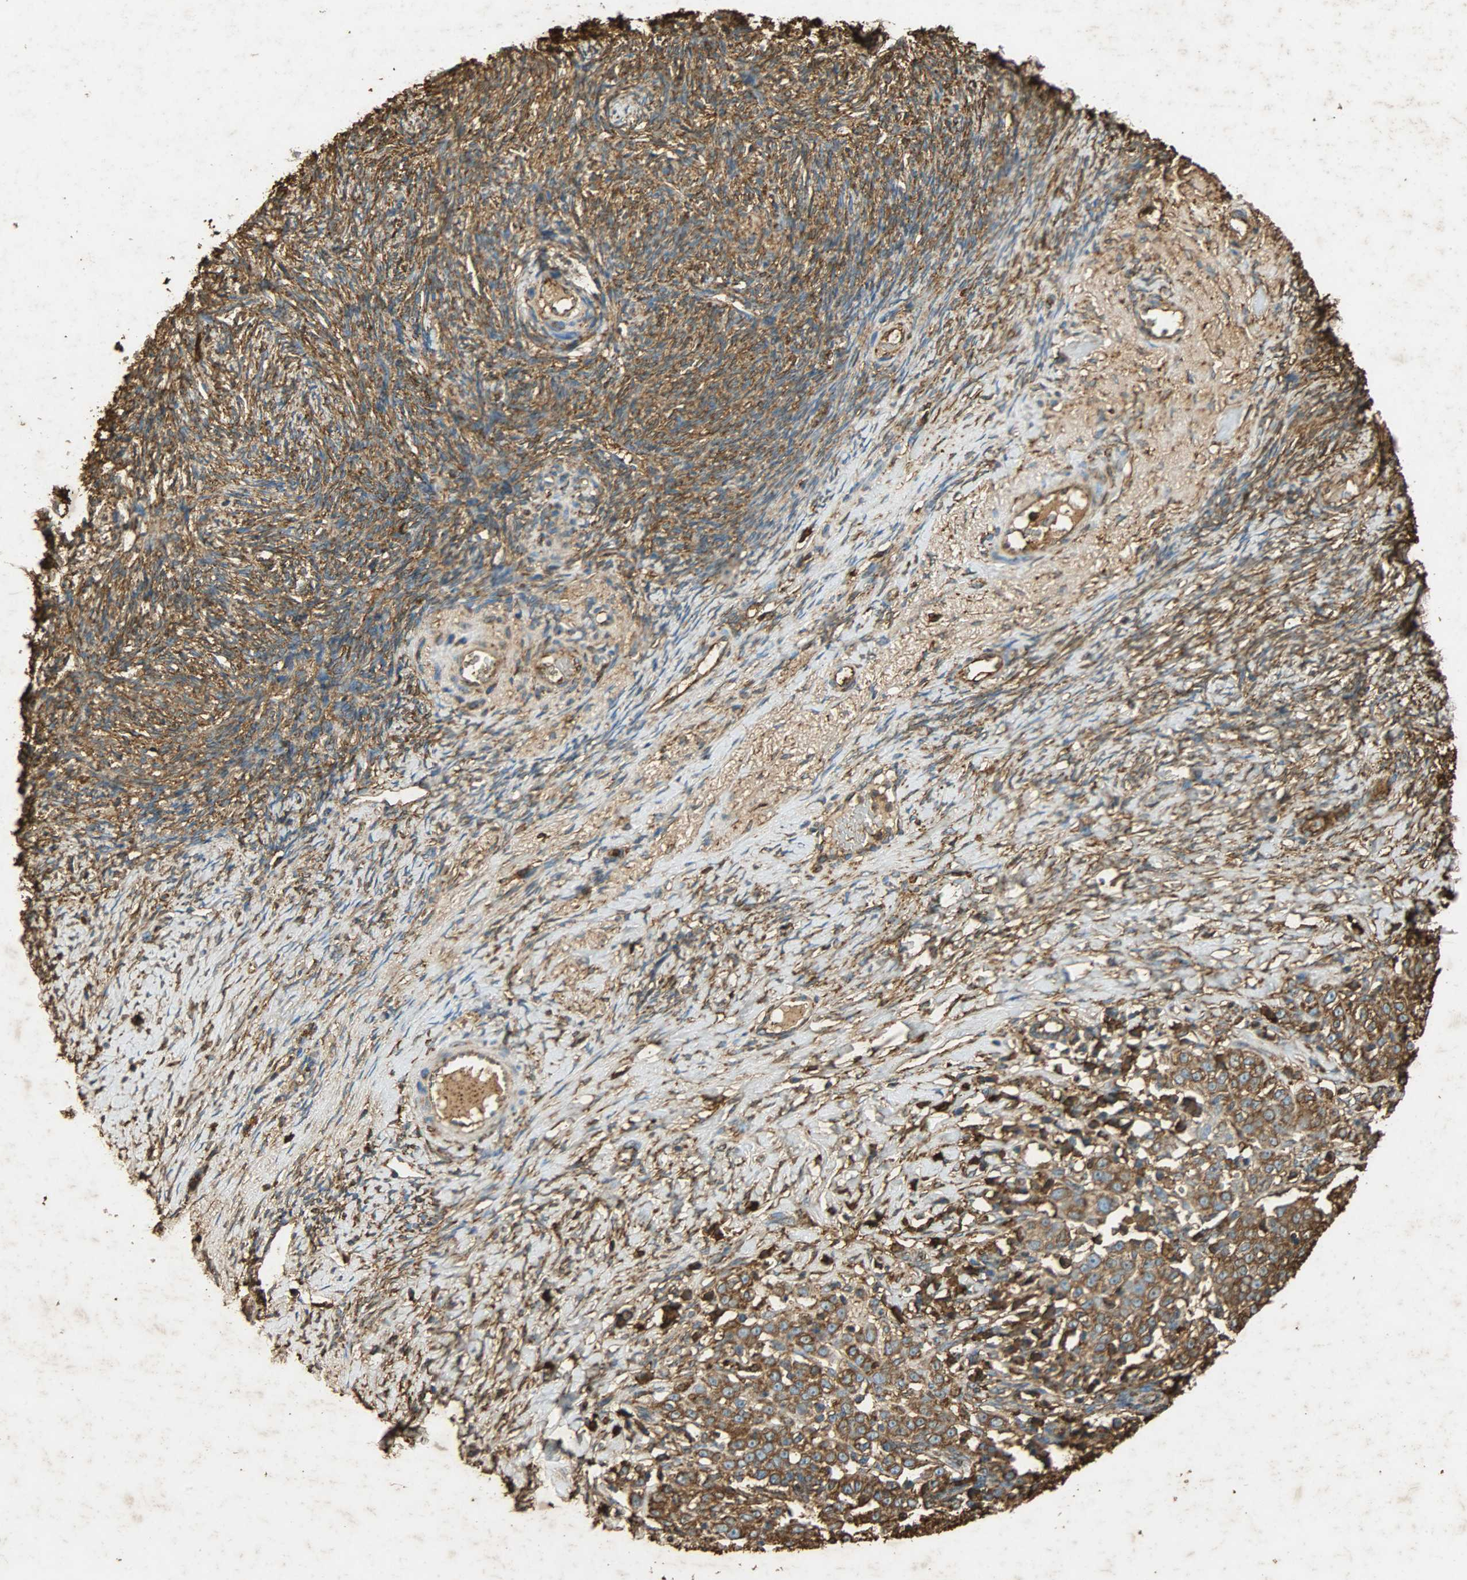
{"staining": {"intensity": "strong", "quantity": ">75%", "location": "cytoplasmic/membranous"}, "tissue": "ovarian cancer", "cell_type": "Tumor cells", "image_type": "cancer", "snomed": [{"axis": "morphology", "description": "Normal tissue, NOS"}, {"axis": "morphology", "description": "Cystadenocarcinoma, serous, NOS"}, {"axis": "topography", "description": "Ovary"}], "caption": "Immunohistochemistry (IHC) of ovarian cancer (serous cystadenocarcinoma) displays high levels of strong cytoplasmic/membranous staining in about >75% of tumor cells.", "gene": "HSP90B1", "patient": {"sex": "female", "age": 62}}